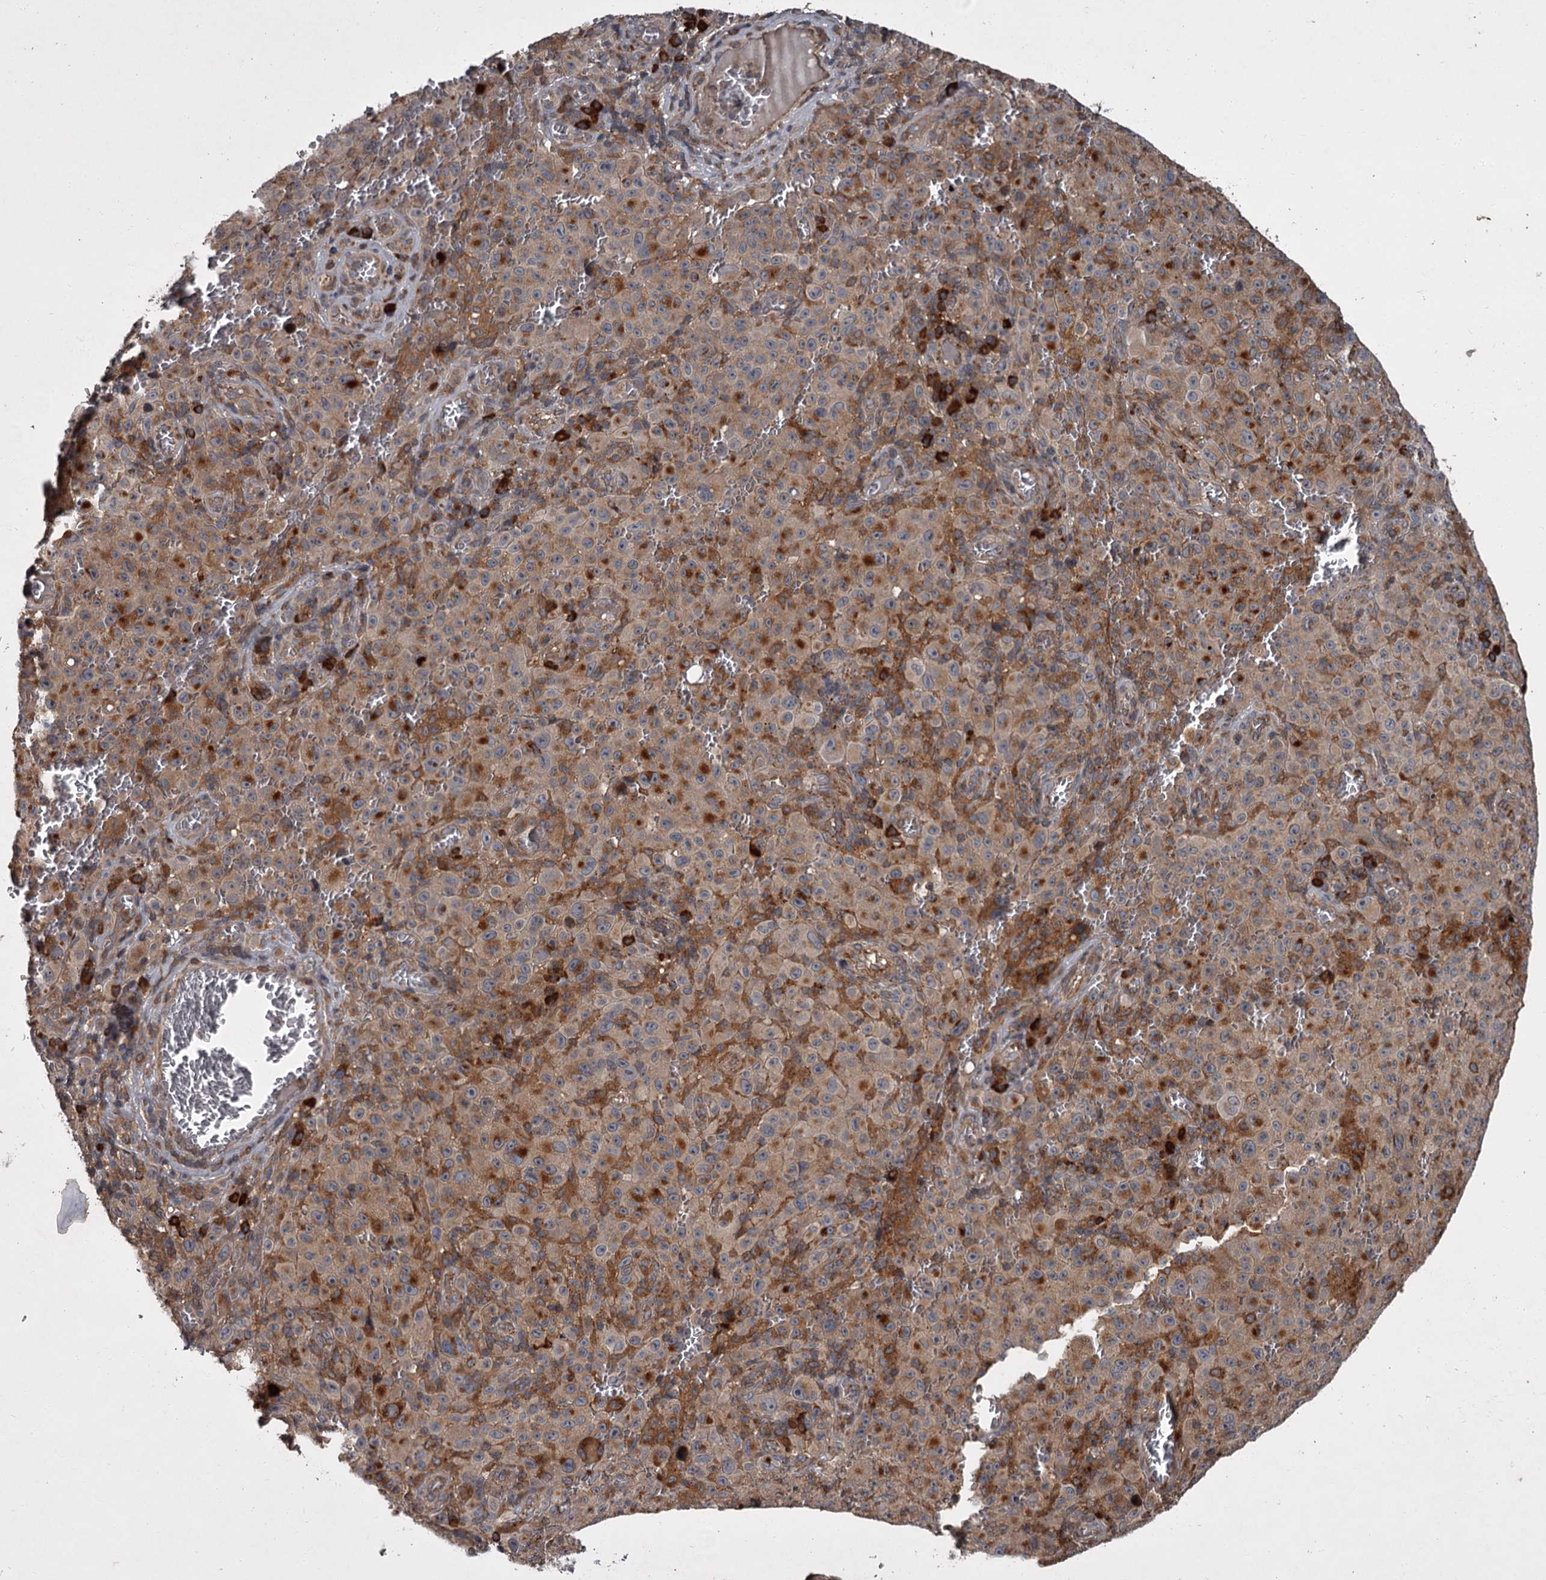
{"staining": {"intensity": "weak", "quantity": ">75%", "location": "cytoplasmic/membranous"}, "tissue": "melanoma", "cell_type": "Tumor cells", "image_type": "cancer", "snomed": [{"axis": "morphology", "description": "Malignant melanoma, NOS"}, {"axis": "topography", "description": "Skin"}], "caption": "A micrograph of malignant melanoma stained for a protein shows weak cytoplasmic/membranous brown staining in tumor cells.", "gene": "UNC93B1", "patient": {"sex": "female", "age": 82}}